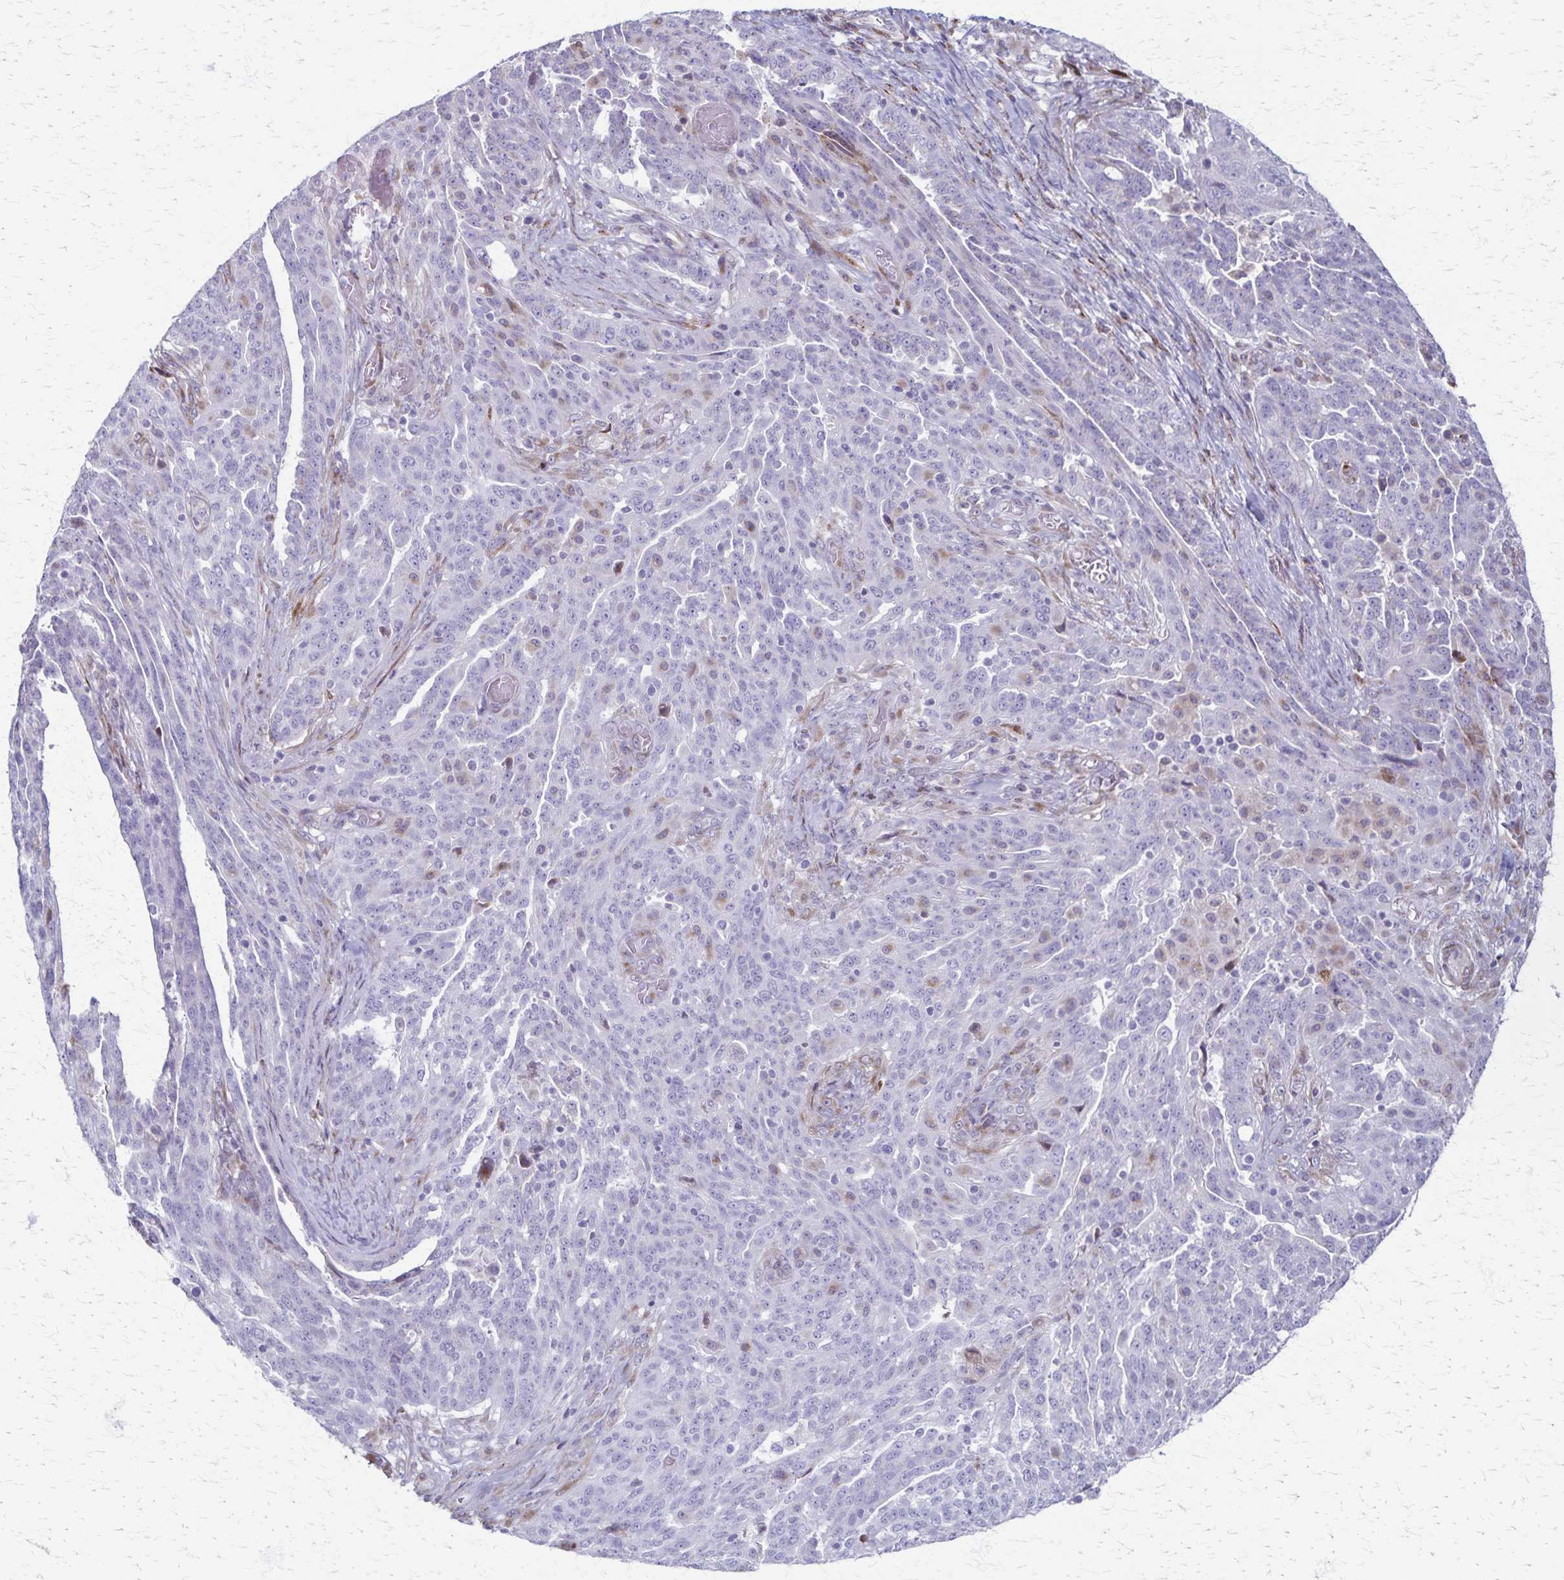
{"staining": {"intensity": "negative", "quantity": "none", "location": "none"}, "tissue": "ovarian cancer", "cell_type": "Tumor cells", "image_type": "cancer", "snomed": [{"axis": "morphology", "description": "Cystadenocarcinoma, serous, NOS"}, {"axis": "topography", "description": "Ovary"}], "caption": "DAB immunohistochemical staining of ovarian cancer displays no significant staining in tumor cells.", "gene": "MCFD2", "patient": {"sex": "female", "age": 67}}